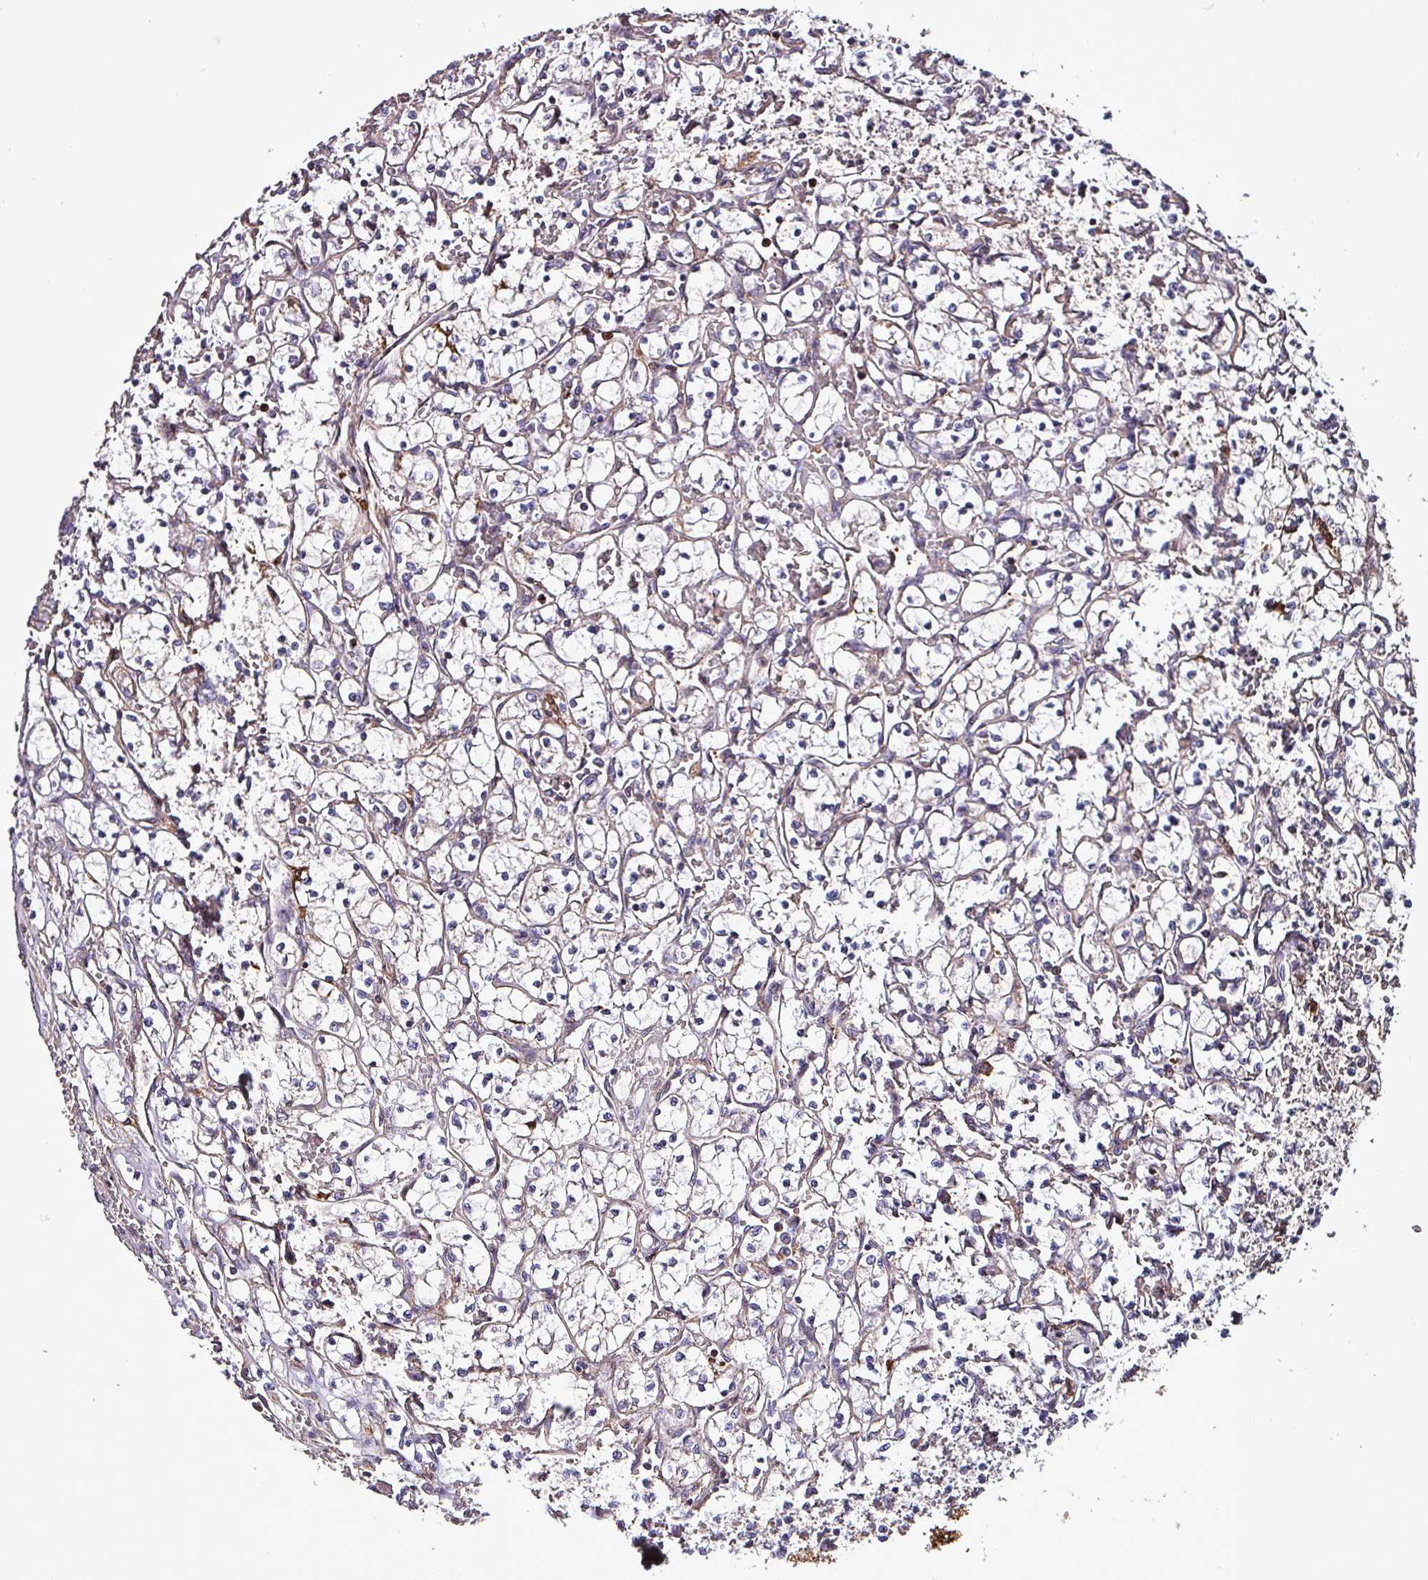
{"staining": {"intensity": "negative", "quantity": "none", "location": "none"}, "tissue": "renal cancer", "cell_type": "Tumor cells", "image_type": "cancer", "snomed": [{"axis": "morphology", "description": "Adenocarcinoma, NOS"}, {"axis": "topography", "description": "Kidney"}], "caption": "Tumor cells show no significant protein staining in renal cancer.", "gene": "SCIN", "patient": {"sex": "female", "age": 69}}